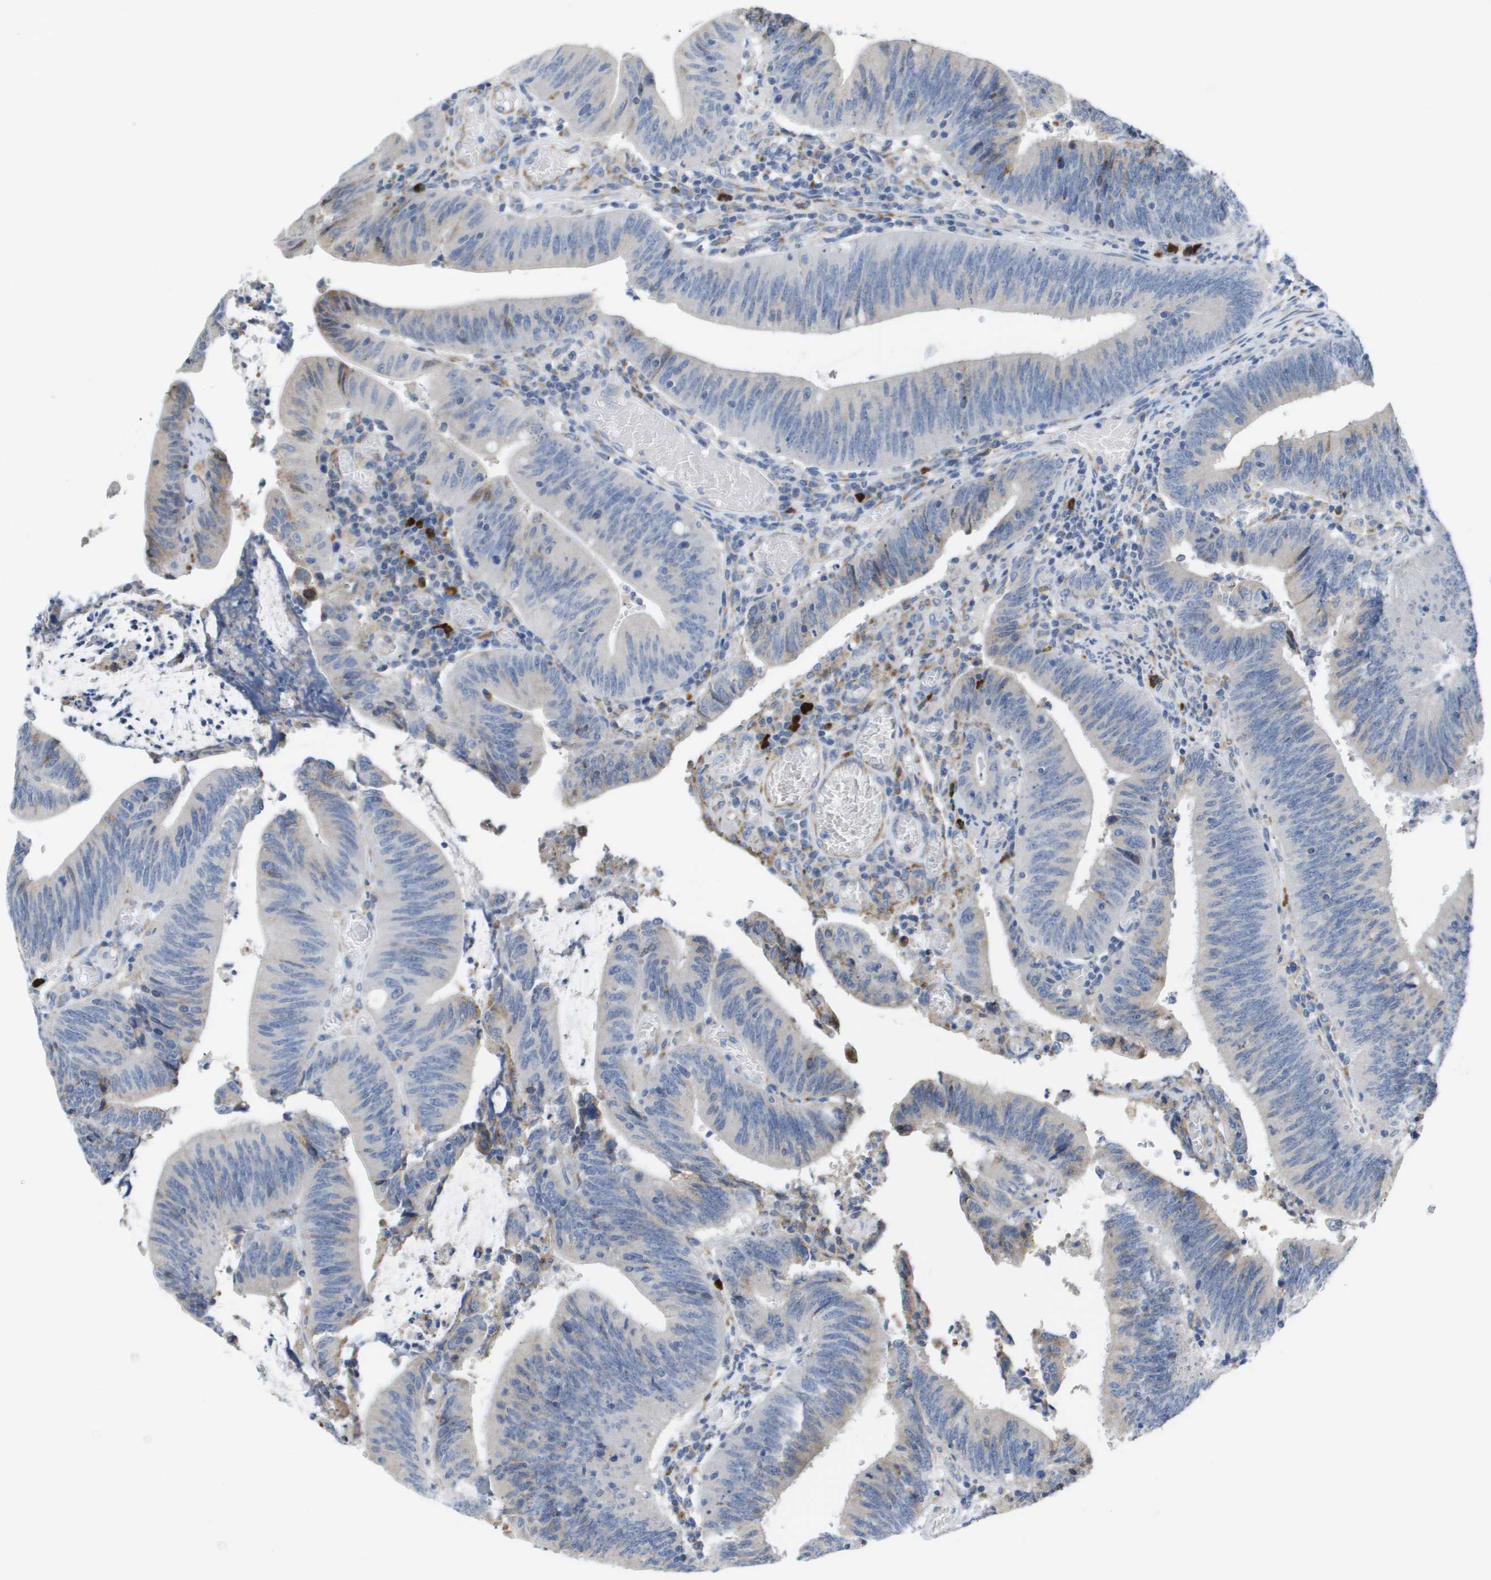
{"staining": {"intensity": "weak", "quantity": "<25%", "location": "cytoplasmic/membranous"}, "tissue": "colorectal cancer", "cell_type": "Tumor cells", "image_type": "cancer", "snomed": [{"axis": "morphology", "description": "Normal tissue, NOS"}, {"axis": "morphology", "description": "Adenocarcinoma, NOS"}, {"axis": "topography", "description": "Rectum"}], "caption": "Image shows no significant protein positivity in tumor cells of adenocarcinoma (colorectal). (Stains: DAB IHC with hematoxylin counter stain, Microscopy: brightfield microscopy at high magnification).", "gene": "CD3G", "patient": {"sex": "female", "age": 66}}